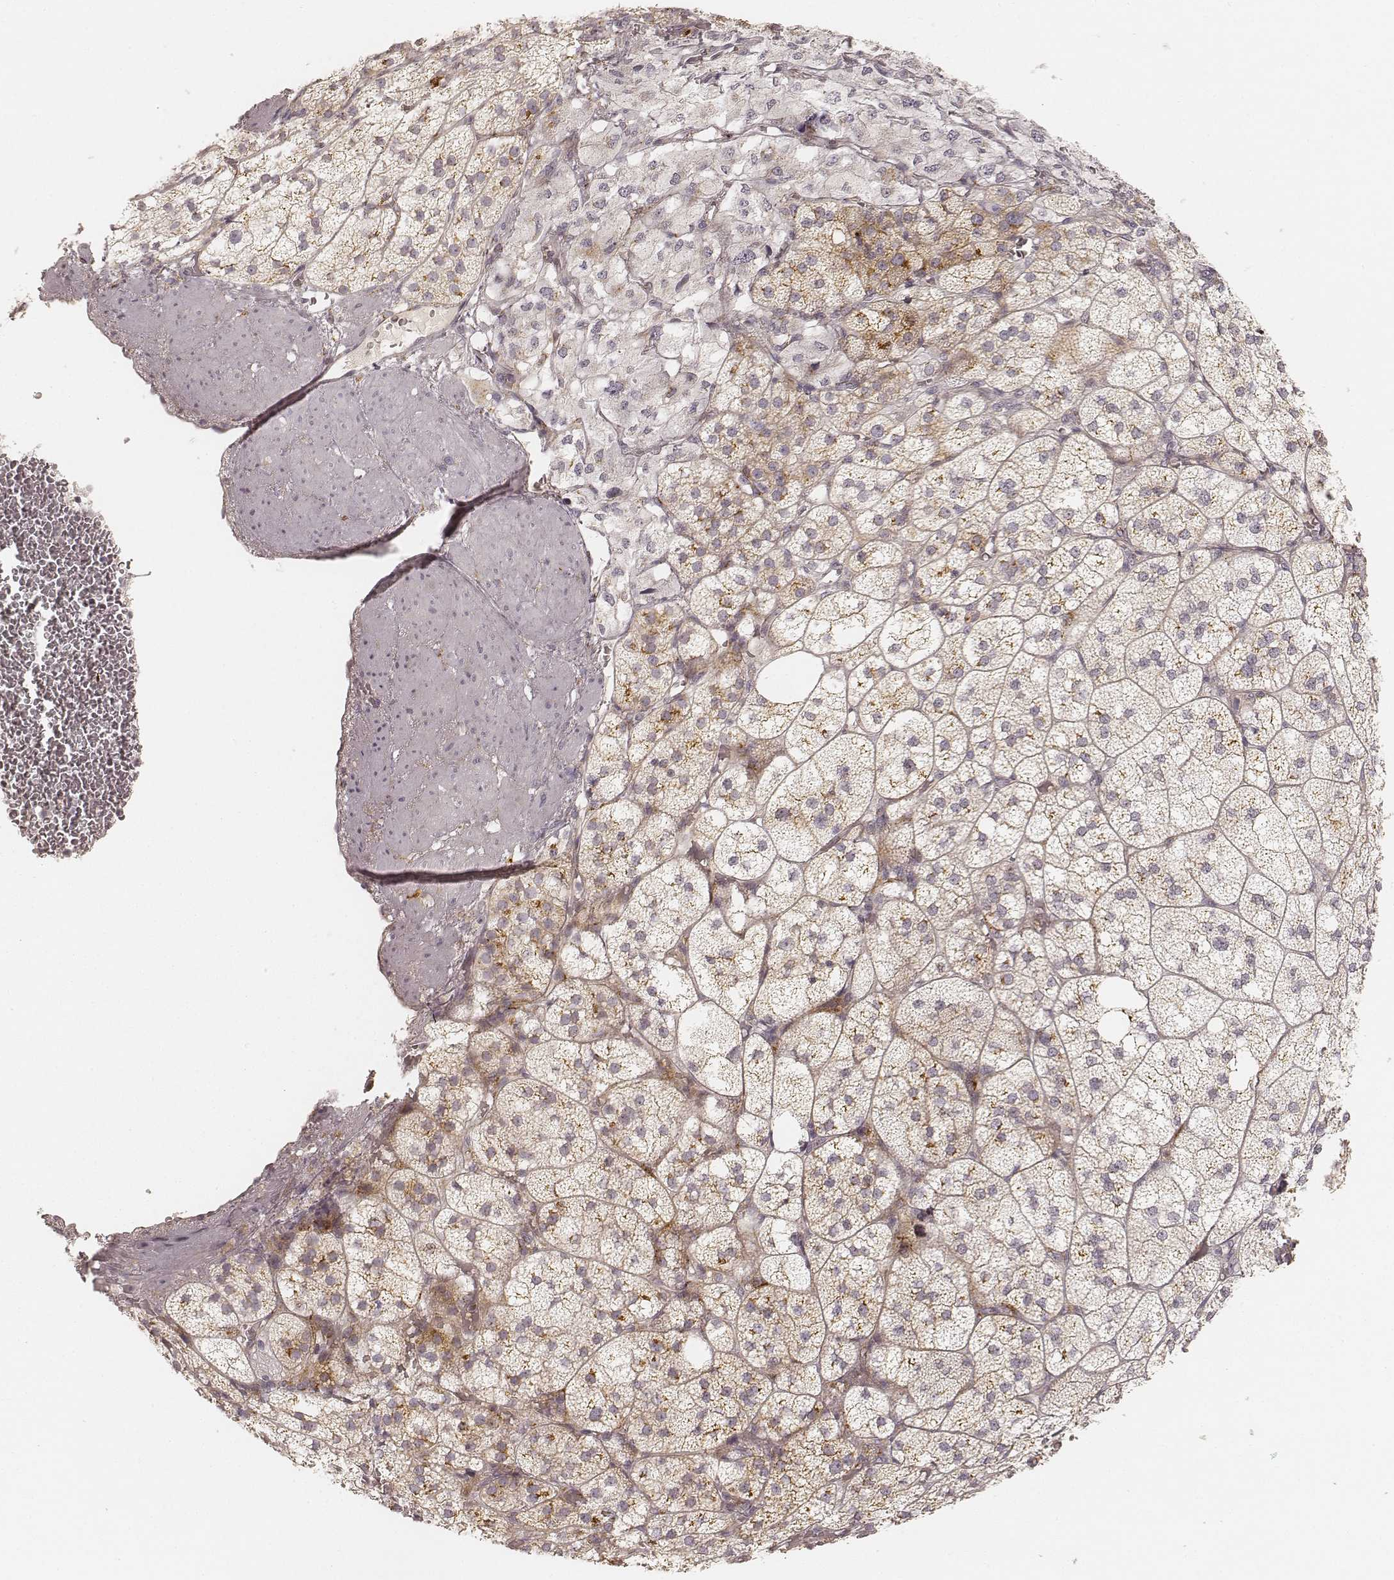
{"staining": {"intensity": "moderate", "quantity": "25%-75%", "location": "cytoplasmic/membranous"}, "tissue": "adrenal gland", "cell_type": "Glandular cells", "image_type": "normal", "snomed": [{"axis": "morphology", "description": "Normal tissue, NOS"}, {"axis": "topography", "description": "Adrenal gland"}], "caption": "This is an image of immunohistochemistry staining of normal adrenal gland, which shows moderate positivity in the cytoplasmic/membranous of glandular cells.", "gene": "GORASP2", "patient": {"sex": "female", "age": 60}}